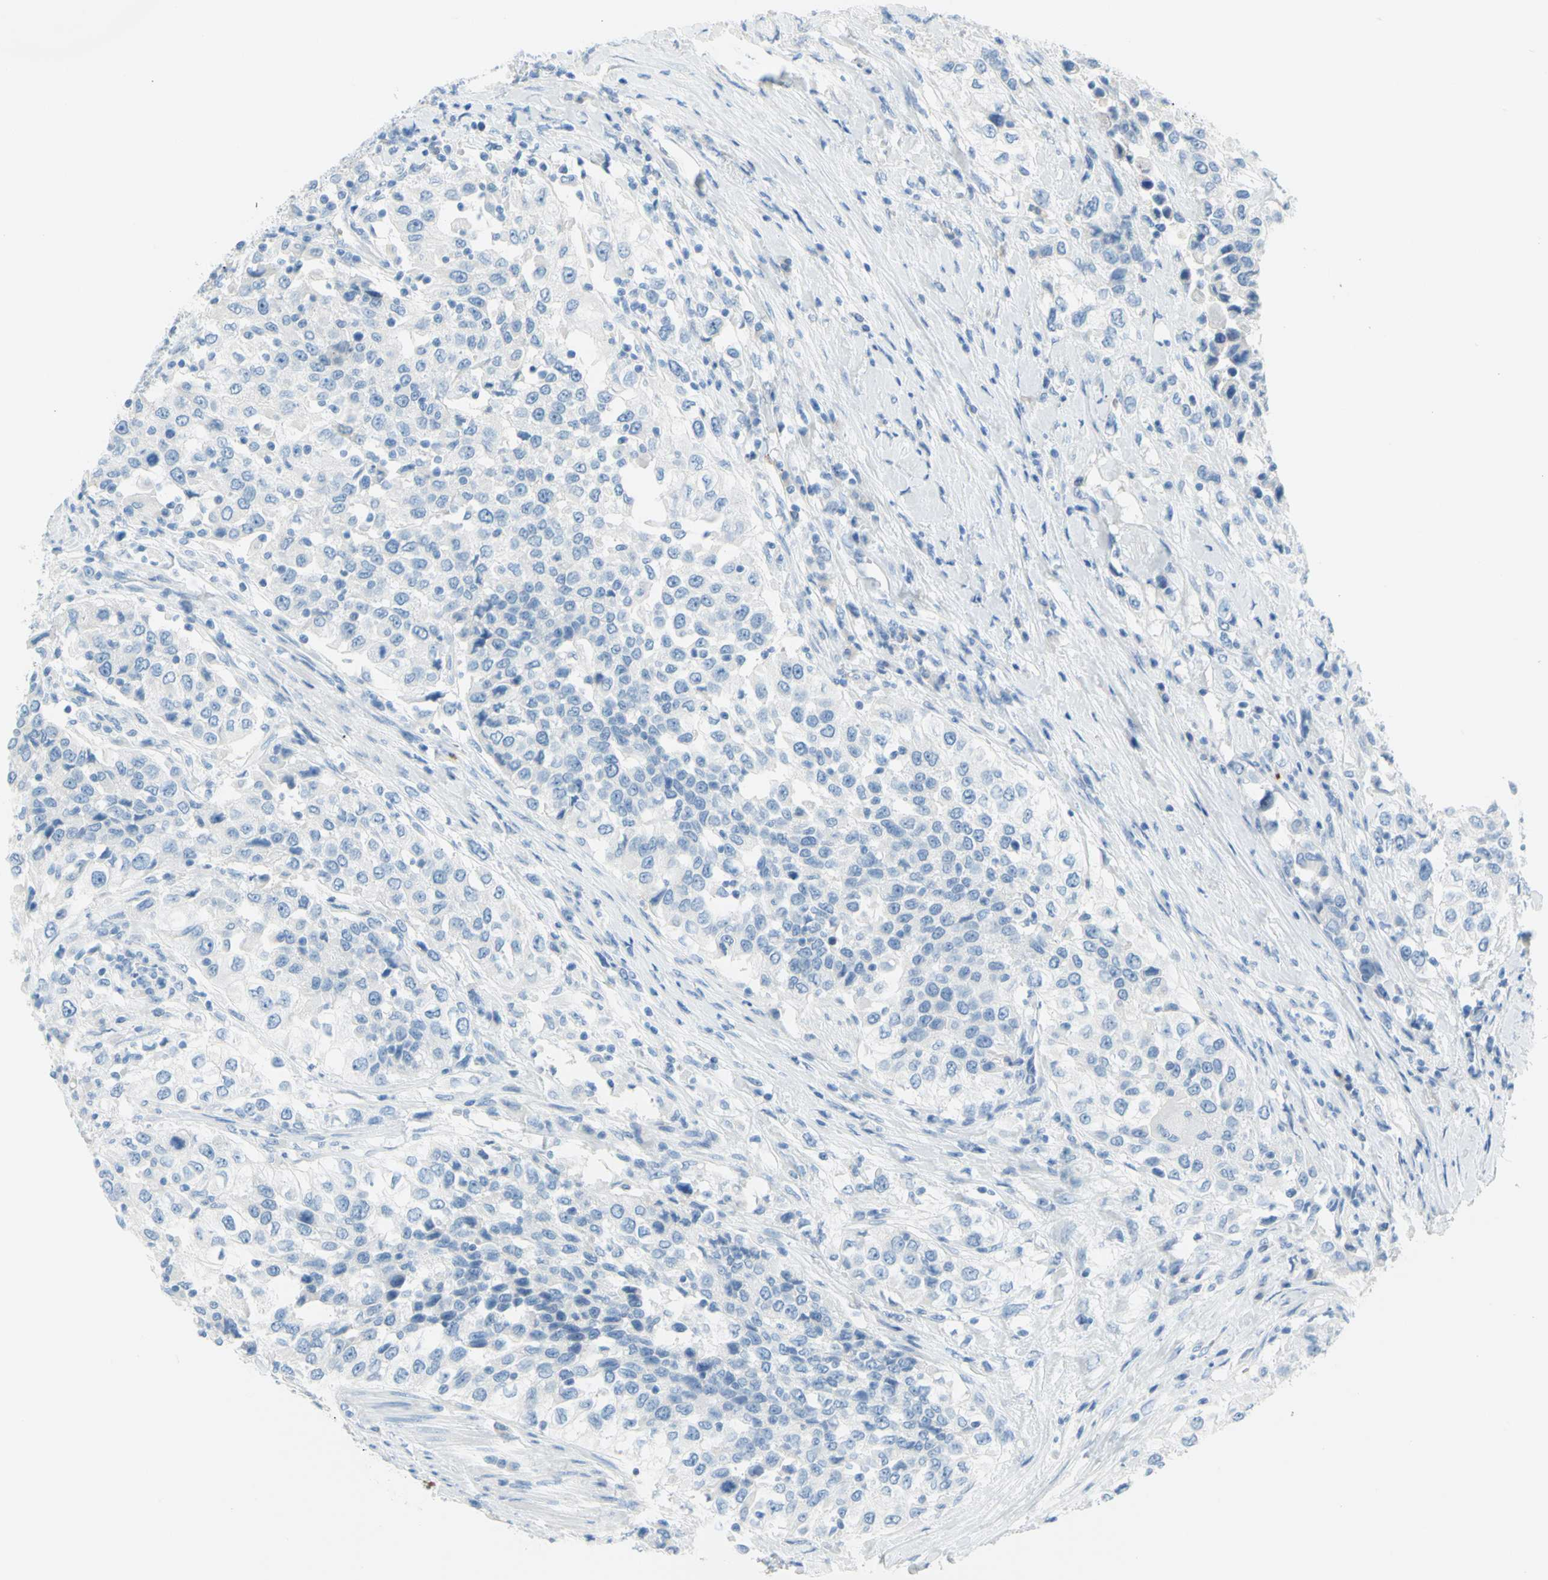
{"staining": {"intensity": "negative", "quantity": "none", "location": "none"}, "tissue": "urothelial cancer", "cell_type": "Tumor cells", "image_type": "cancer", "snomed": [{"axis": "morphology", "description": "Urothelial carcinoma, High grade"}, {"axis": "topography", "description": "Urinary bladder"}], "caption": "This is an immunohistochemistry (IHC) histopathology image of urothelial cancer. There is no staining in tumor cells.", "gene": "DCT", "patient": {"sex": "female", "age": 80}}